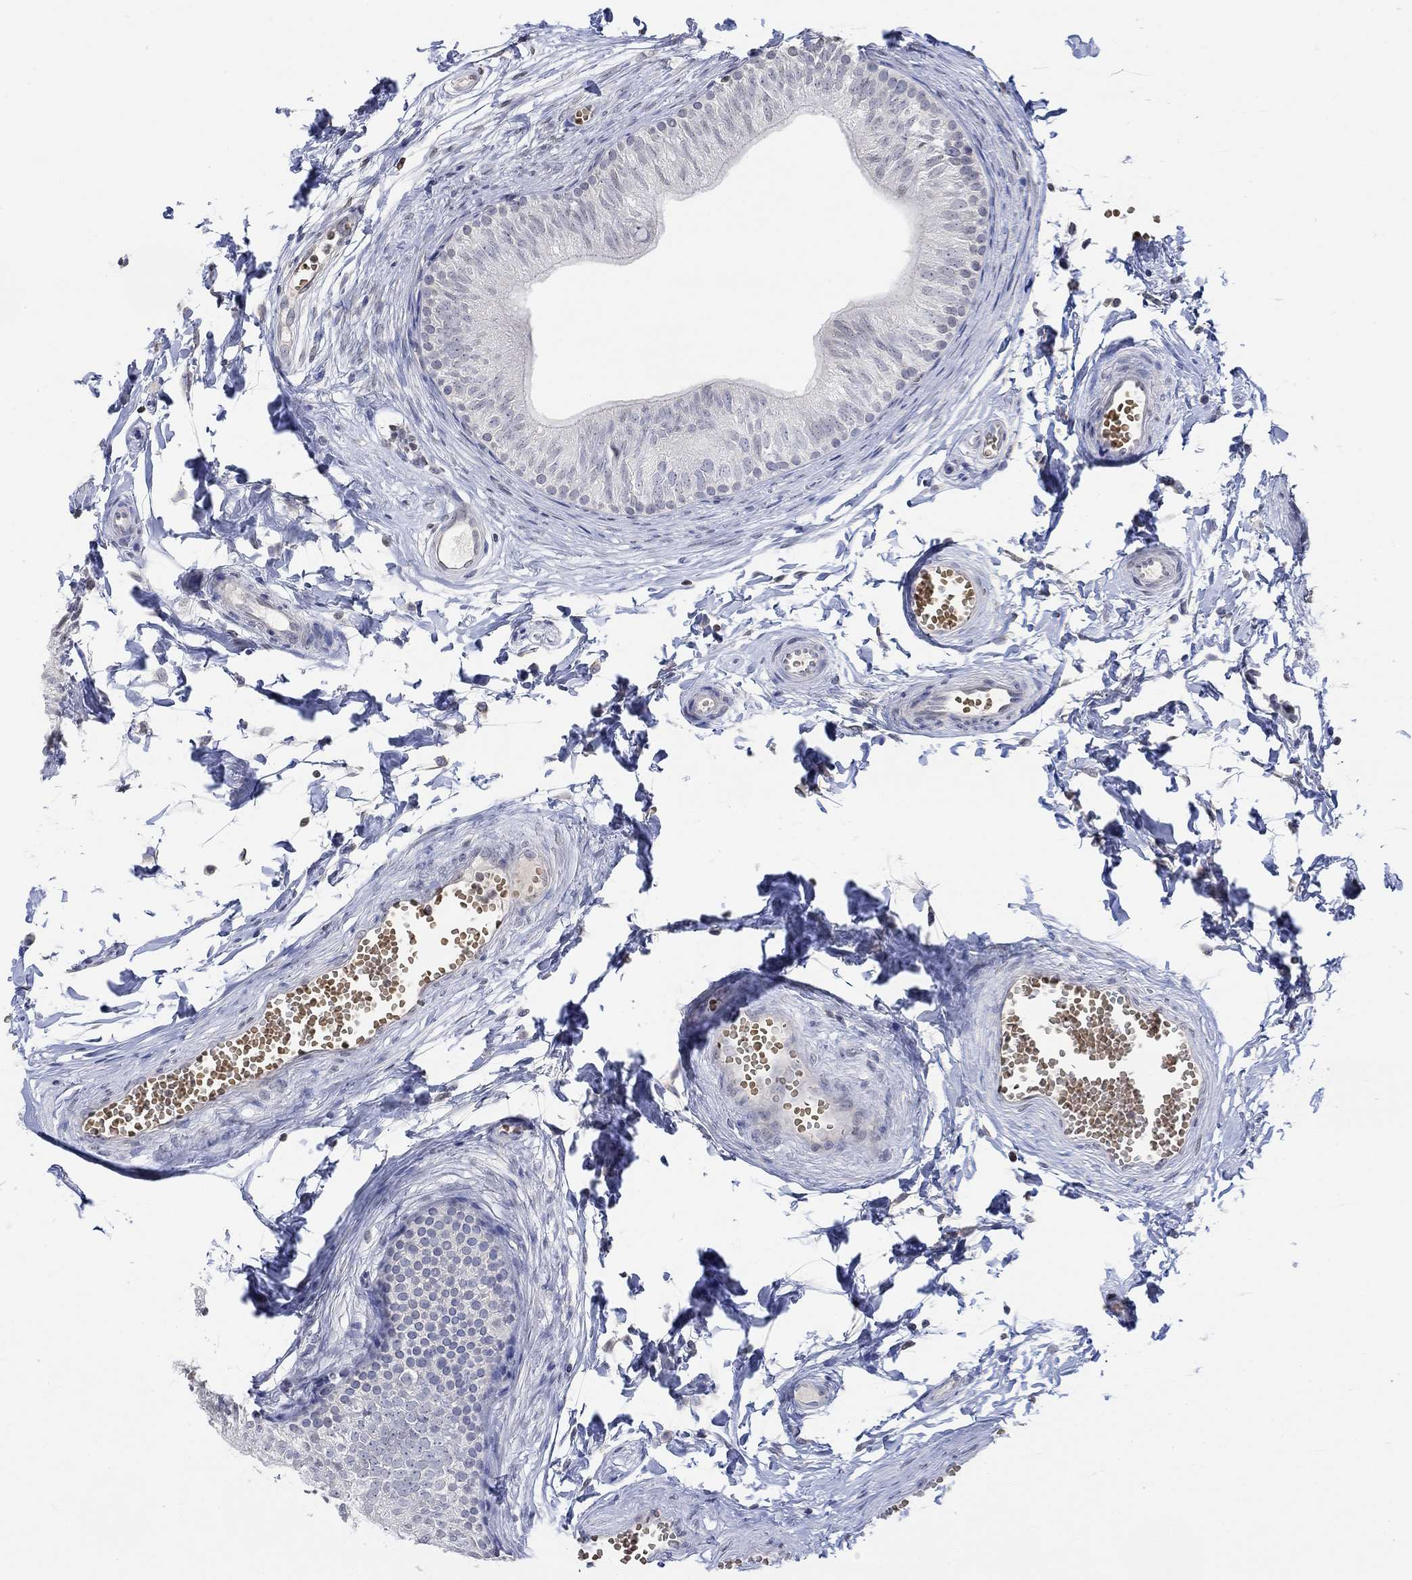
{"staining": {"intensity": "negative", "quantity": "none", "location": "none"}, "tissue": "epididymis", "cell_type": "Glandular cells", "image_type": "normal", "snomed": [{"axis": "morphology", "description": "Normal tissue, NOS"}, {"axis": "topography", "description": "Epididymis"}], "caption": "Epididymis stained for a protein using immunohistochemistry (IHC) reveals no staining glandular cells.", "gene": "TMEM255A", "patient": {"sex": "male", "age": 22}}